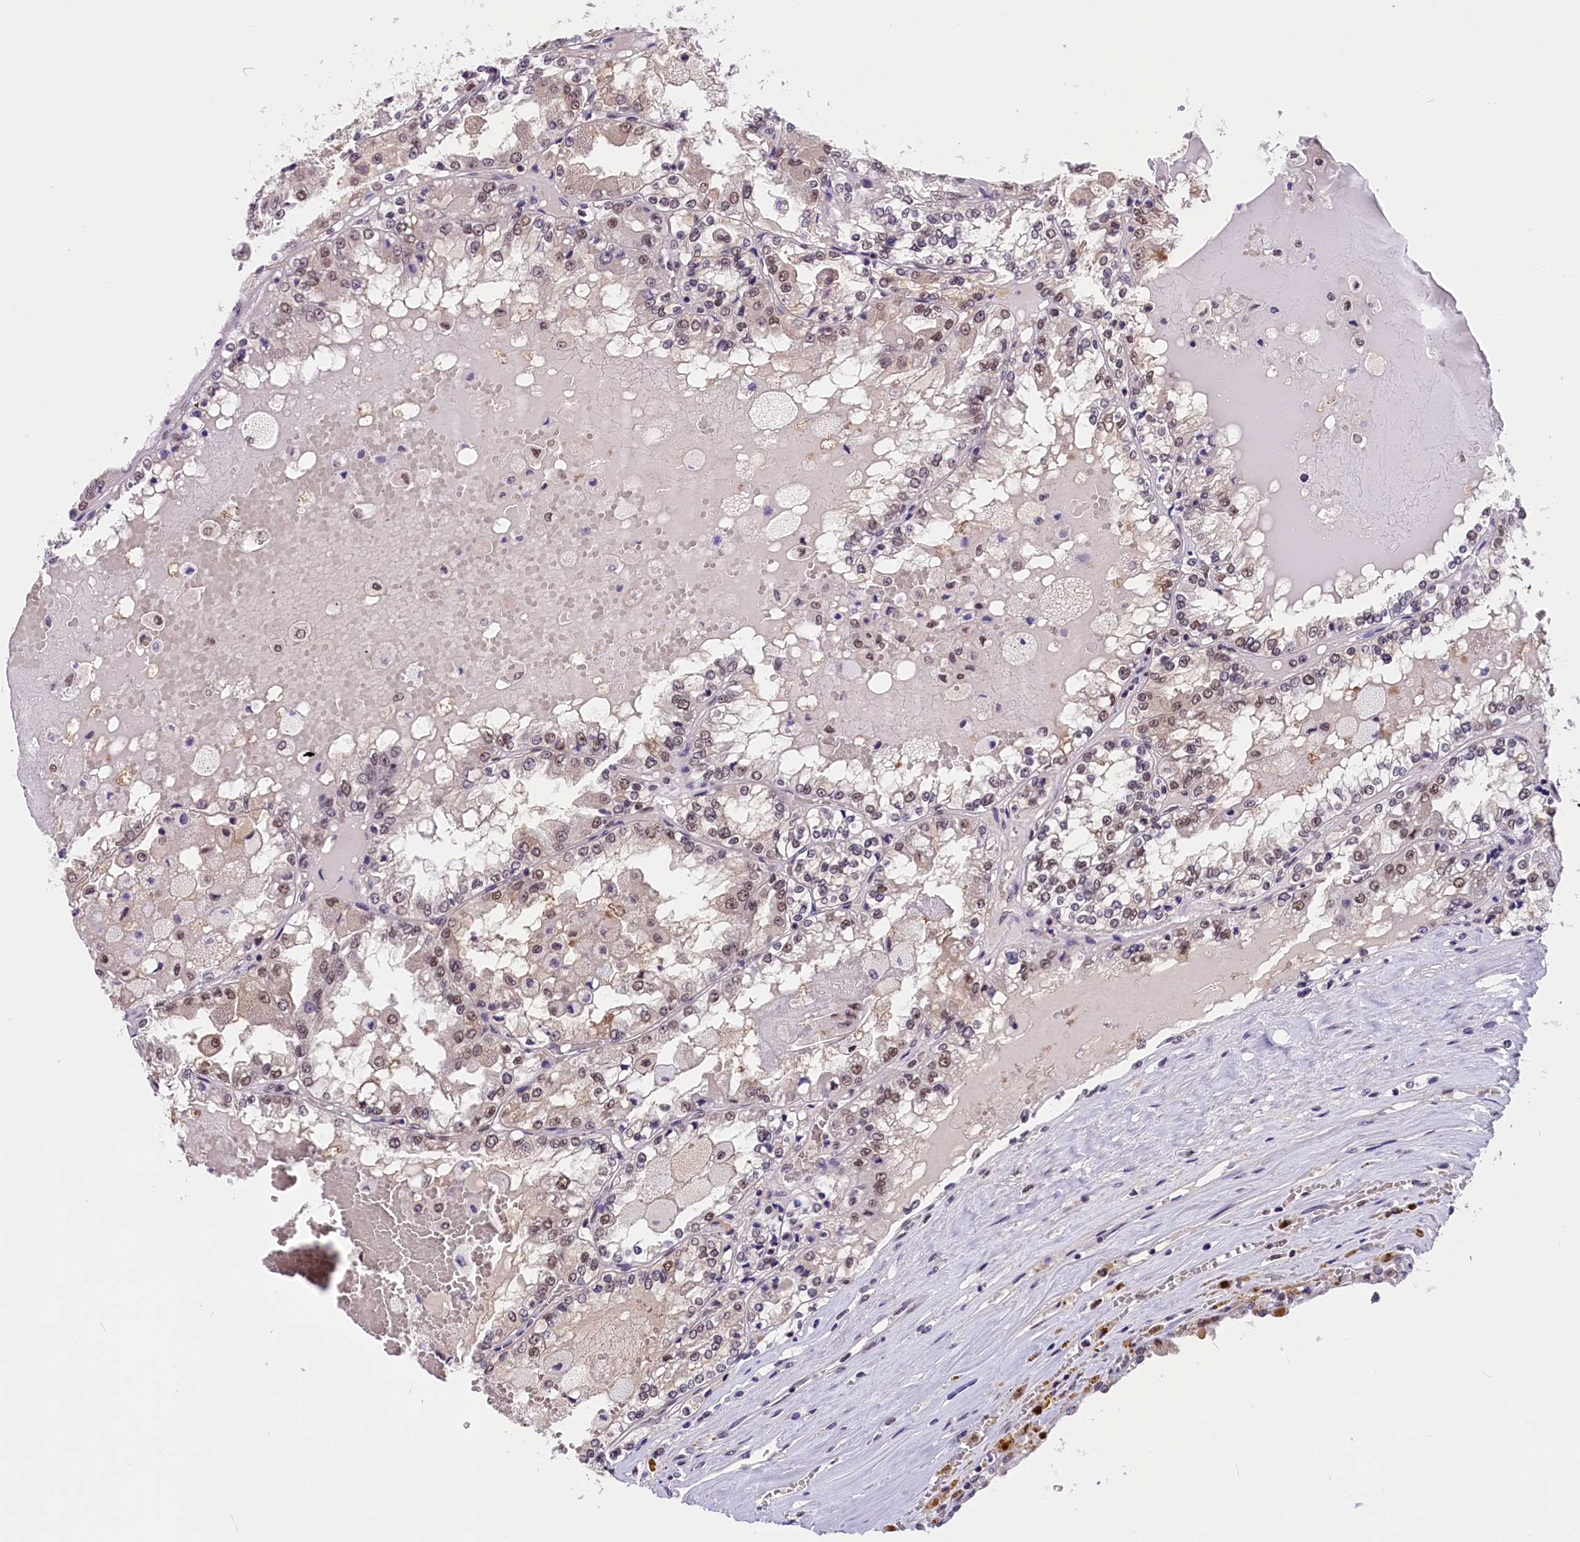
{"staining": {"intensity": "weak", "quantity": "25%-75%", "location": "nuclear"}, "tissue": "renal cancer", "cell_type": "Tumor cells", "image_type": "cancer", "snomed": [{"axis": "morphology", "description": "Adenocarcinoma, NOS"}, {"axis": "topography", "description": "Kidney"}], "caption": "High-power microscopy captured an IHC image of renal adenocarcinoma, revealing weak nuclear staining in about 25%-75% of tumor cells. (DAB (3,3'-diaminobenzidine) IHC with brightfield microscopy, high magnification).", "gene": "ZC3H4", "patient": {"sex": "female", "age": 56}}